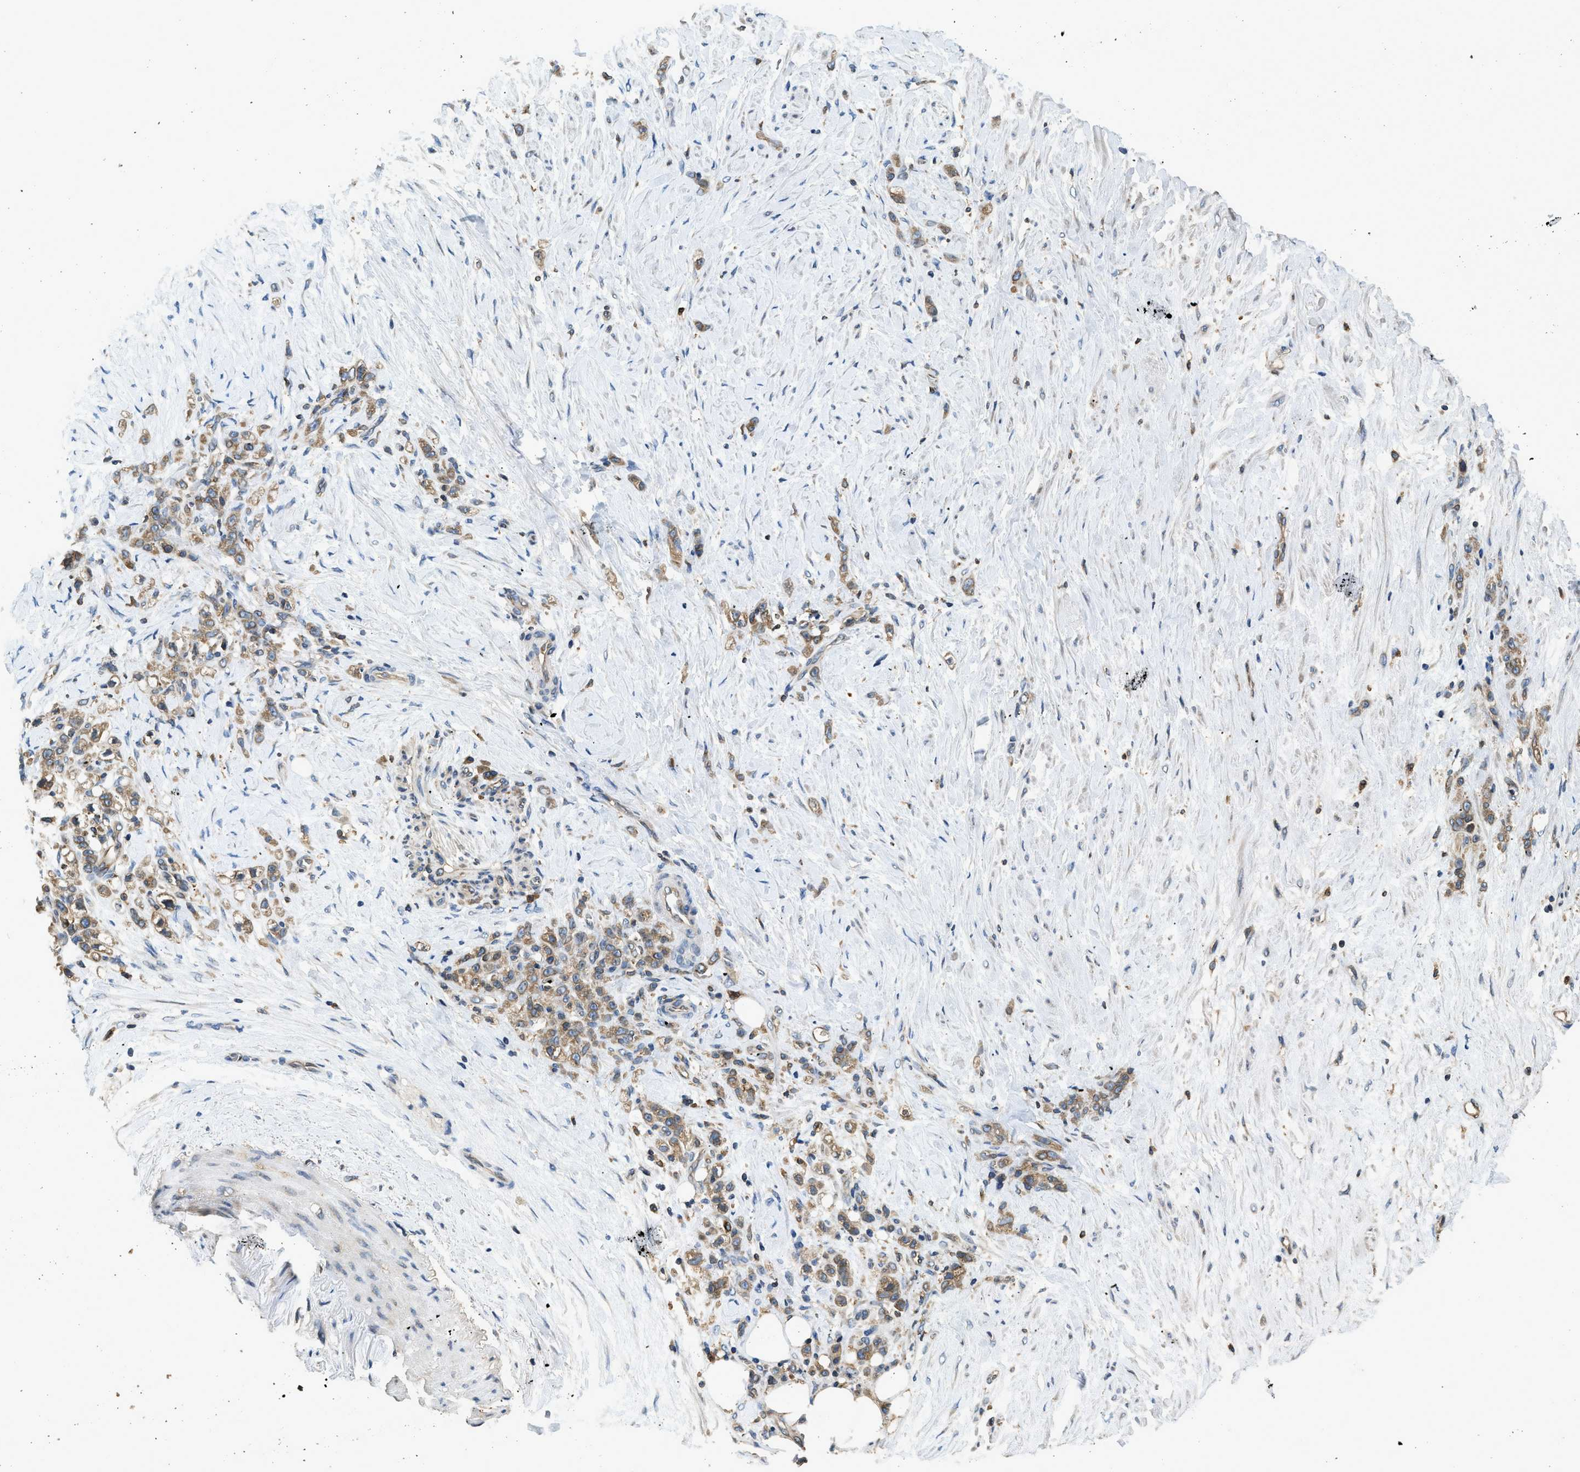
{"staining": {"intensity": "moderate", "quantity": ">75%", "location": "cytoplasmic/membranous"}, "tissue": "stomach cancer", "cell_type": "Tumor cells", "image_type": "cancer", "snomed": [{"axis": "morphology", "description": "Adenocarcinoma, NOS"}, {"axis": "topography", "description": "Stomach"}], "caption": "Protein staining of stomach cancer (adenocarcinoma) tissue reveals moderate cytoplasmic/membranous expression in about >75% of tumor cells.", "gene": "BCAP31", "patient": {"sex": "male", "age": 82}}